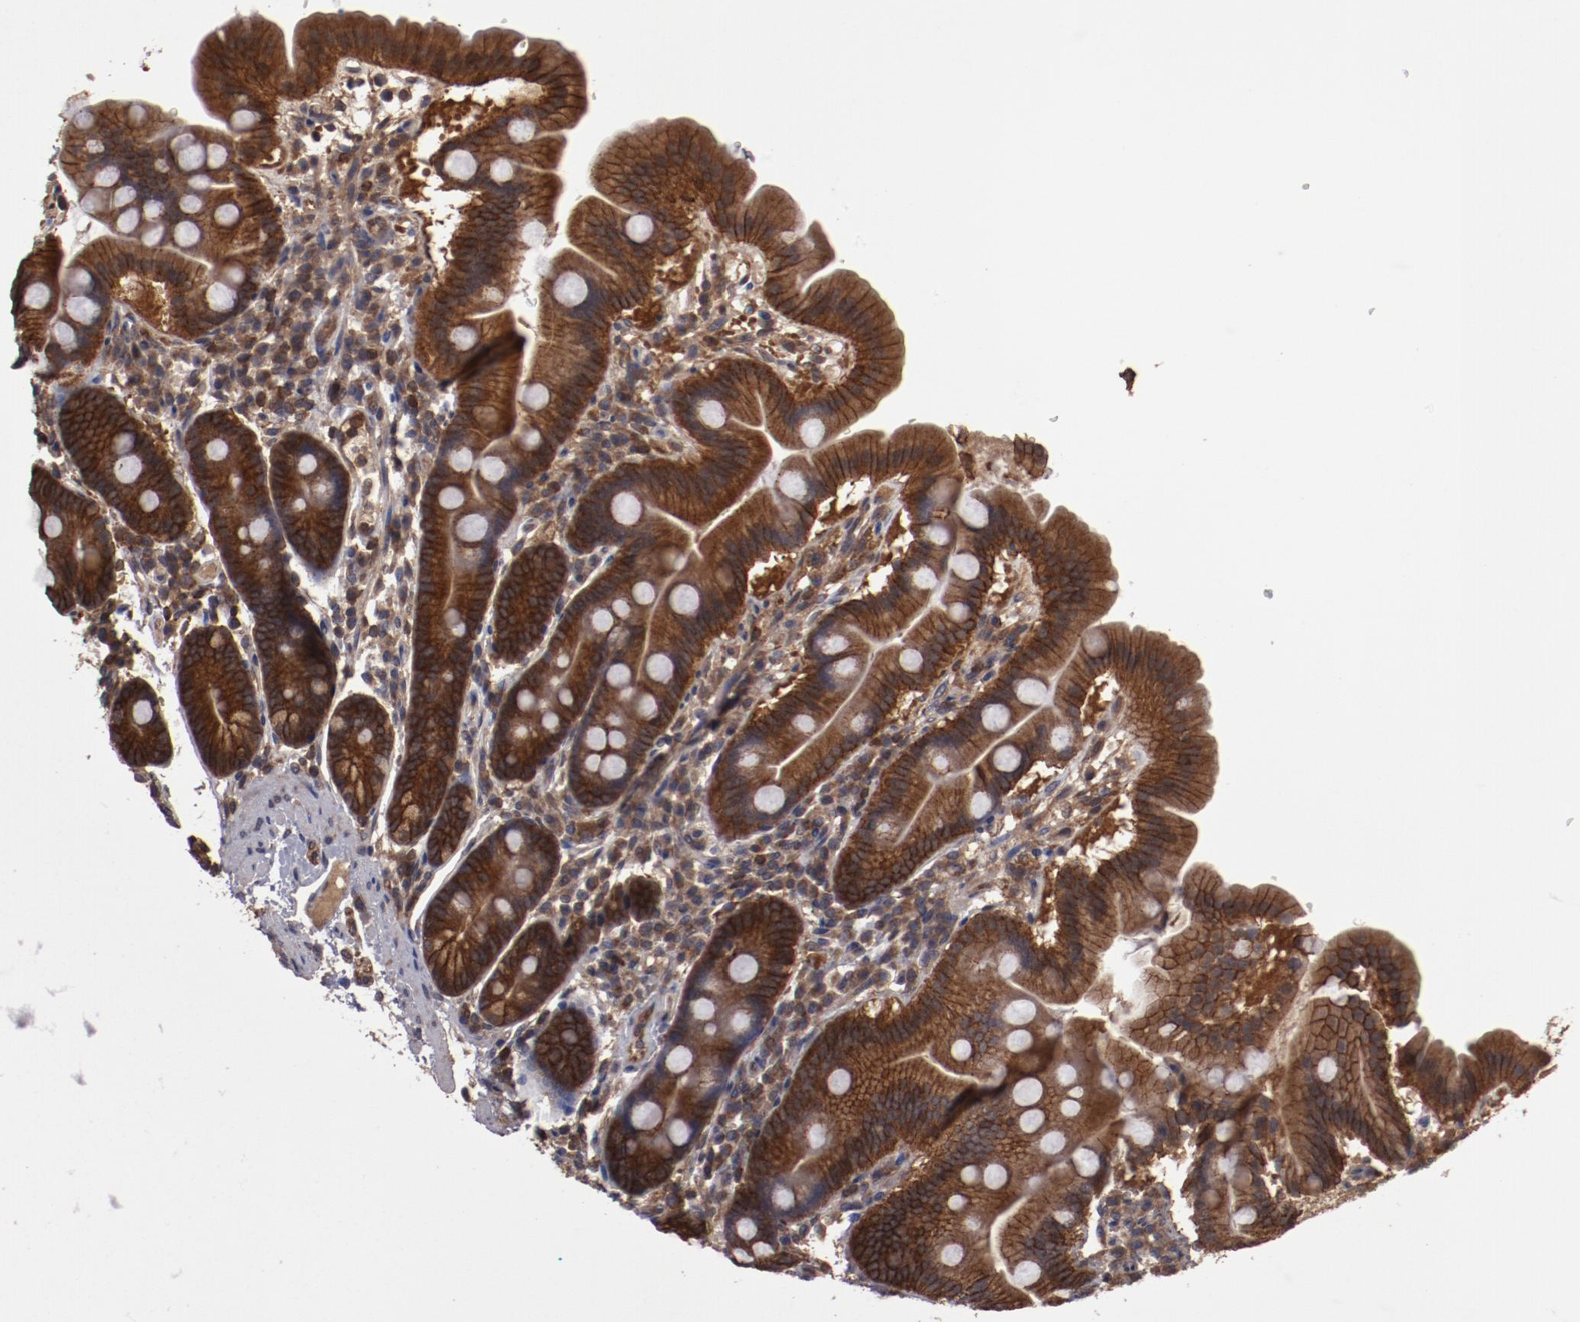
{"staining": {"intensity": "moderate", "quantity": ">75%", "location": "cytoplasmic/membranous"}, "tissue": "duodenum", "cell_type": "Glandular cells", "image_type": "normal", "snomed": [{"axis": "morphology", "description": "Normal tissue, NOS"}, {"axis": "topography", "description": "Duodenum"}], "caption": "This micrograph shows IHC staining of benign duodenum, with medium moderate cytoplasmic/membranous staining in about >75% of glandular cells.", "gene": "RPS6KA6", "patient": {"sex": "male", "age": 50}}